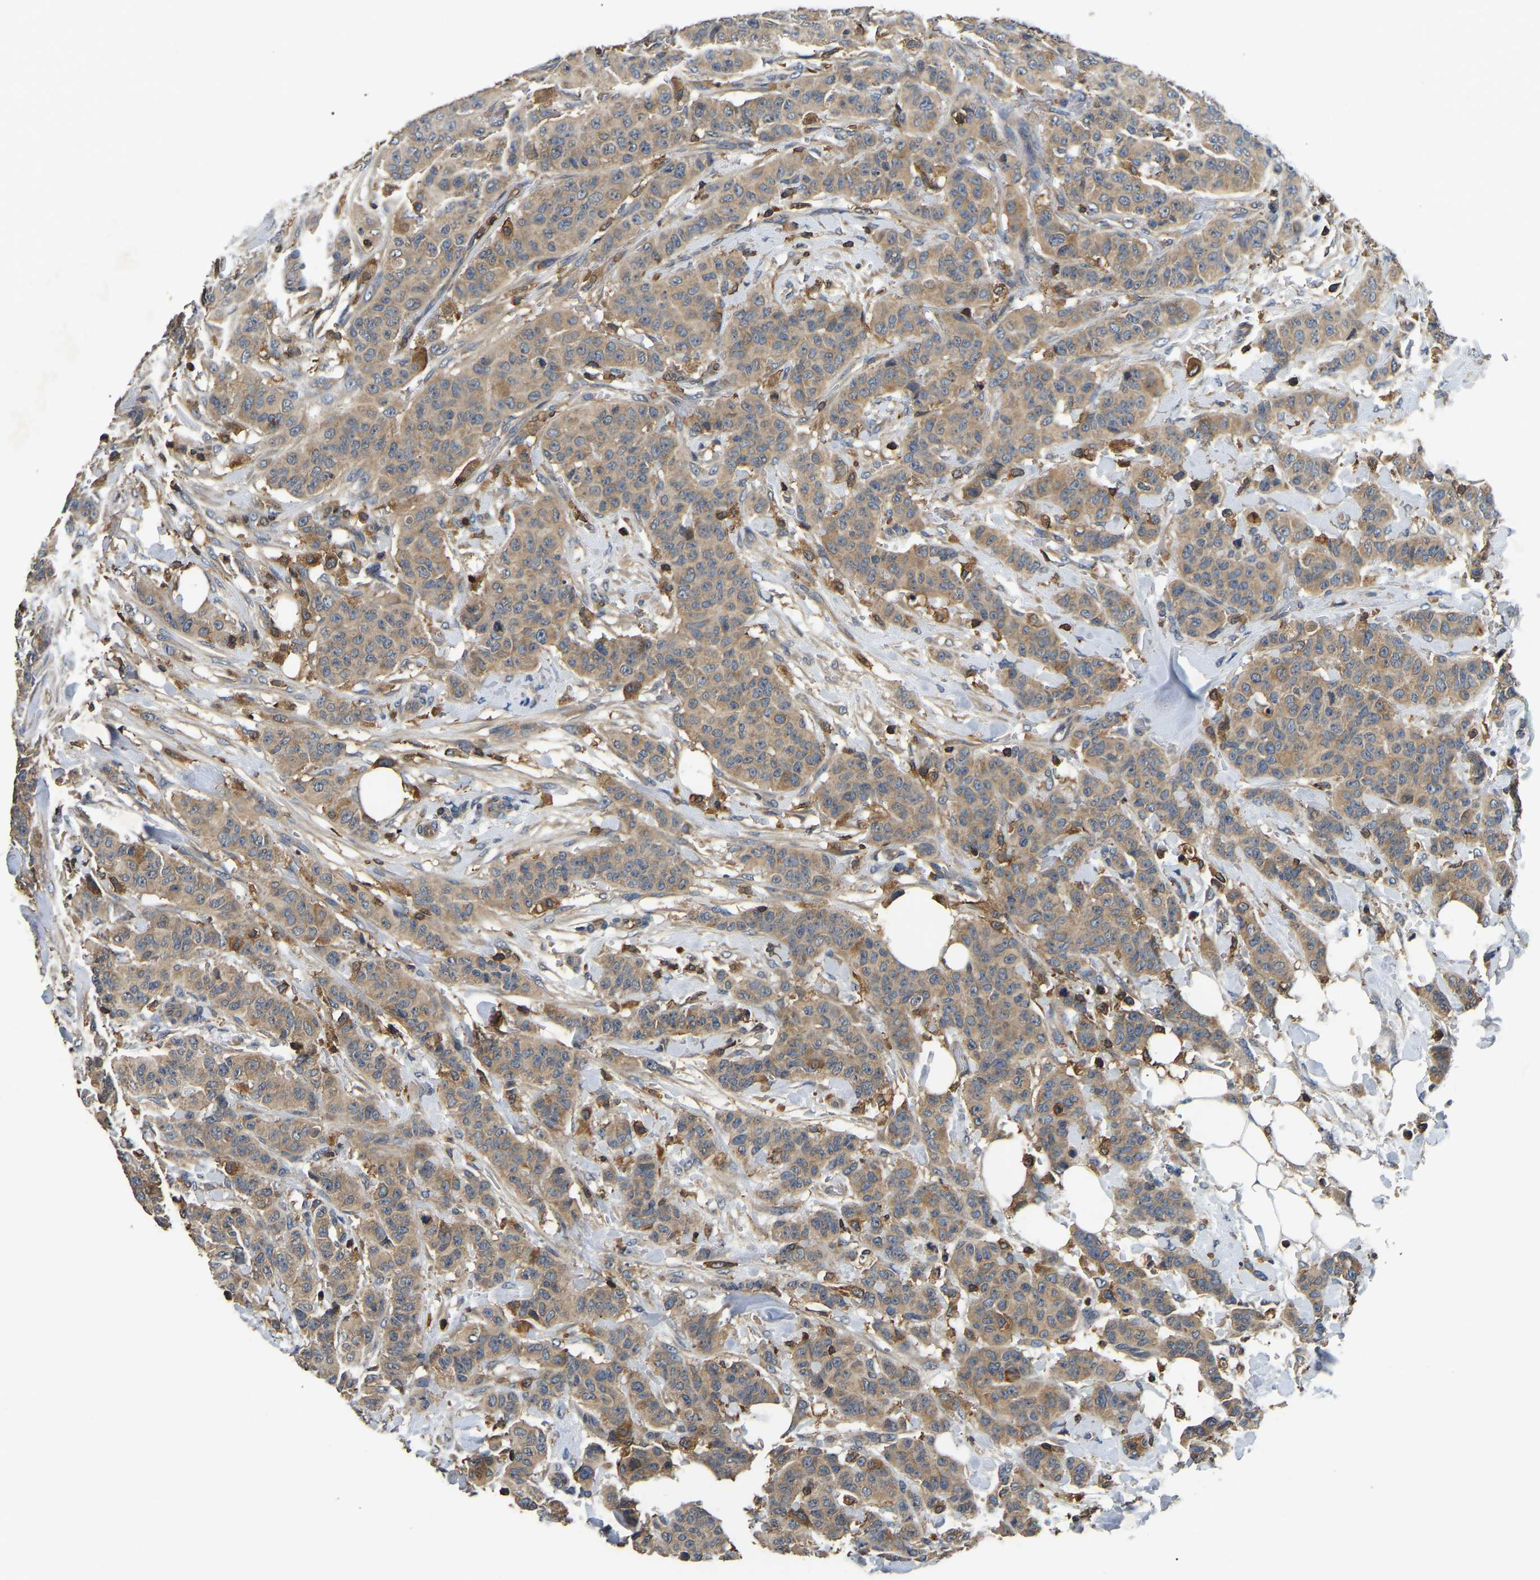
{"staining": {"intensity": "weak", "quantity": ">75%", "location": "cytoplasmic/membranous"}, "tissue": "breast cancer", "cell_type": "Tumor cells", "image_type": "cancer", "snomed": [{"axis": "morphology", "description": "Normal tissue, NOS"}, {"axis": "morphology", "description": "Duct carcinoma"}, {"axis": "topography", "description": "Breast"}], "caption": "Tumor cells display low levels of weak cytoplasmic/membranous expression in about >75% of cells in breast cancer (invasive ductal carcinoma).", "gene": "SMPD2", "patient": {"sex": "female", "age": 40}}